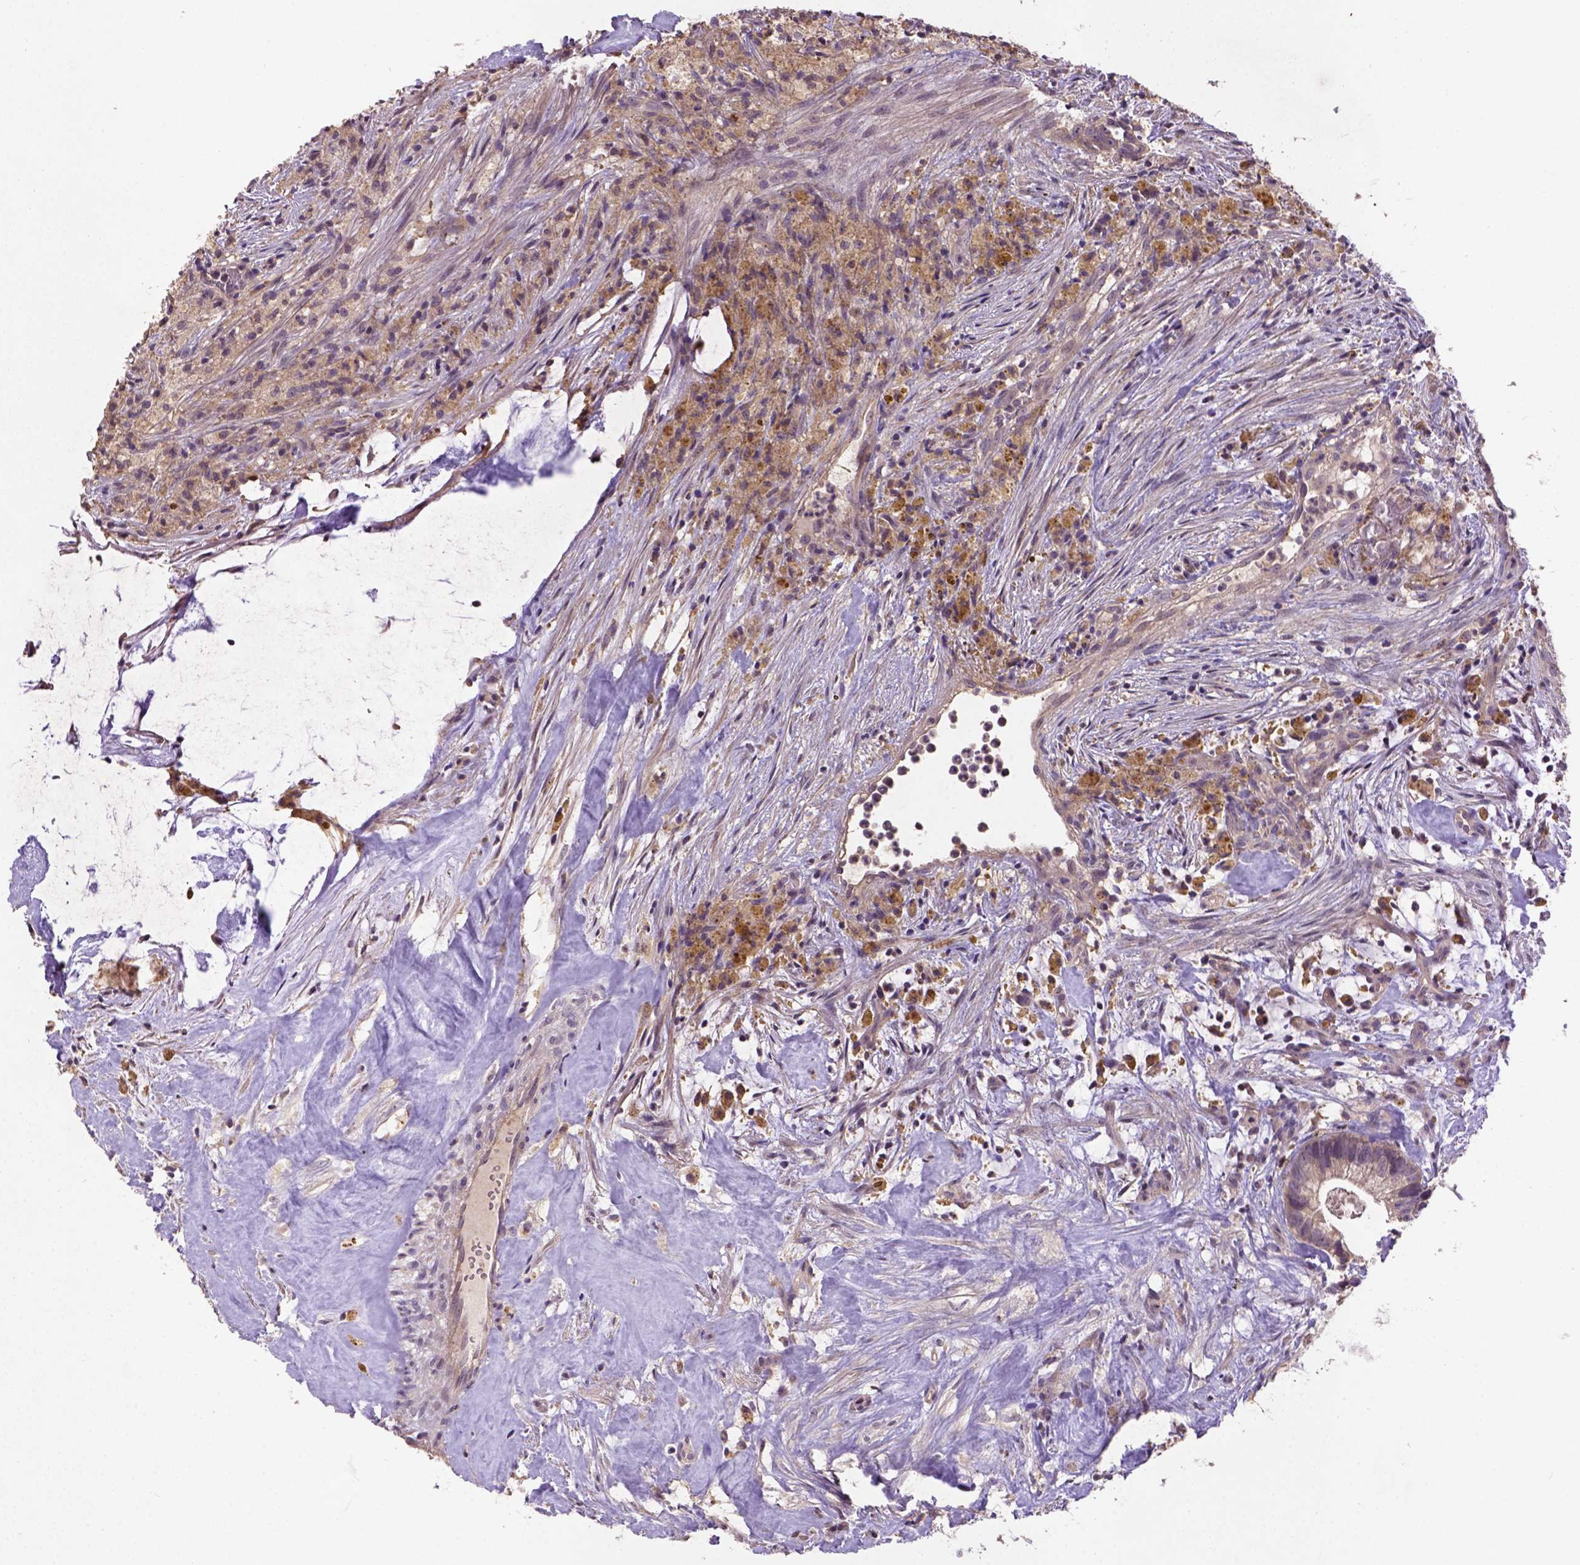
{"staining": {"intensity": "moderate", "quantity": "<25%", "location": "cytoplasmic/membranous"}, "tissue": "head and neck cancer", "cell_type": "Tumor cells", "image_type": "cancer", "snomed": [{"axis": "morphology", "description": "Adenocarcinoma, NOS"}, {"axis": "topography", "description": "Head-Neck"}], "caption": "Head and neck cancer (adenocarcinoma) stained with a protein marker shows moderate staining in tumor cells.", "gene": "KBTBD8", "patient": {"sex": "male", "age": 62}}